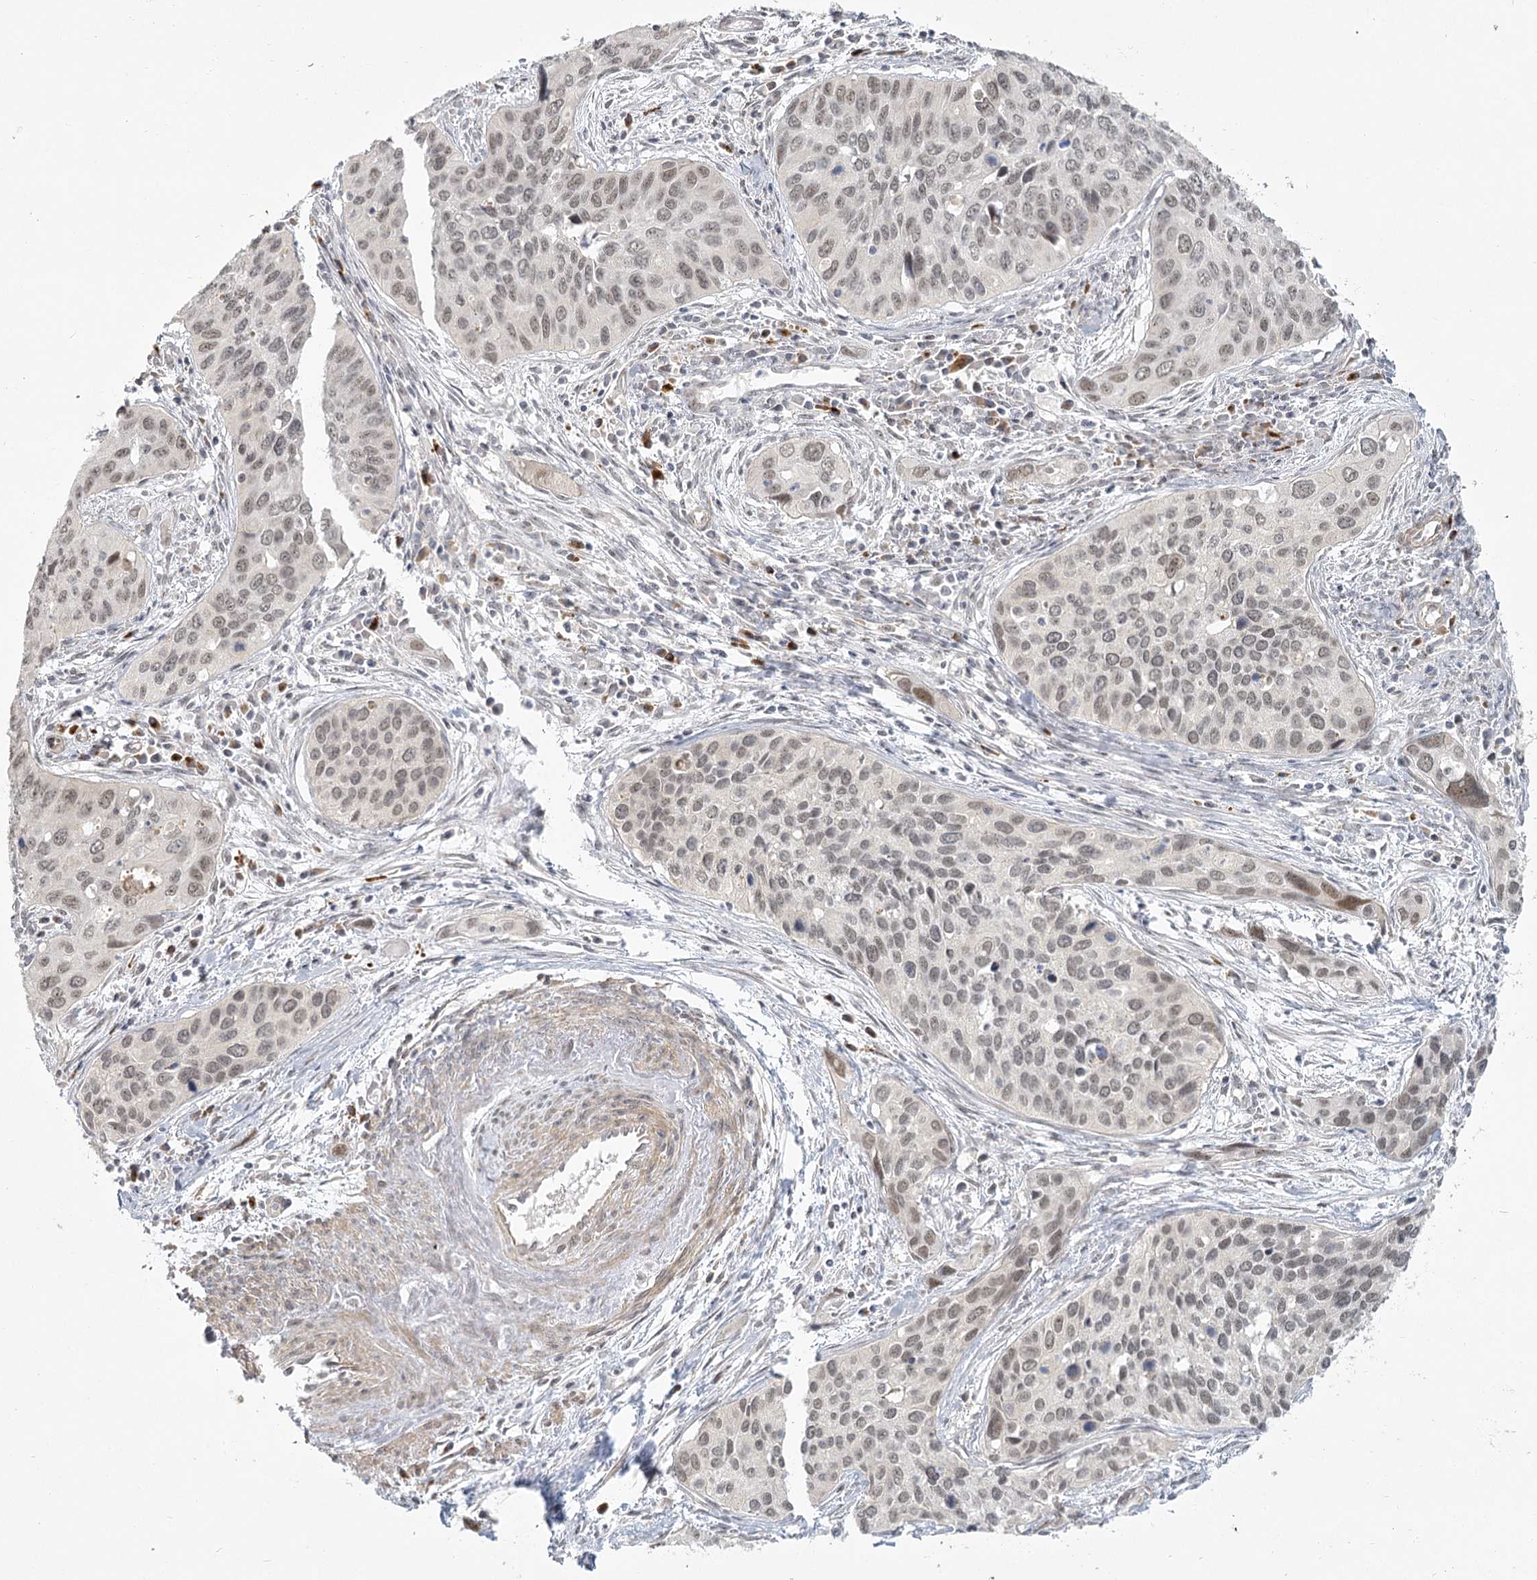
{"staining": {"intensity": "moderate", "quantity": ">75%", "location": "nuclear"}, "tissue": "cervical cancer", "cell_type": "Tumor cells", "image_type": "cancer", "snomed": [{"axis": "morphology", "description": "Squamous cell carcinoma, NOS"}, {"axis": "topography", "description": "Cervix"}], "caption": "About >75% of tumor cells in cervical cancer demonstrate moderate nuclear protein positivity as visualized by brown immunohistochemical staining.", "gene": "EXOSC7", "patient": {"sex": "female", "age": 55}}